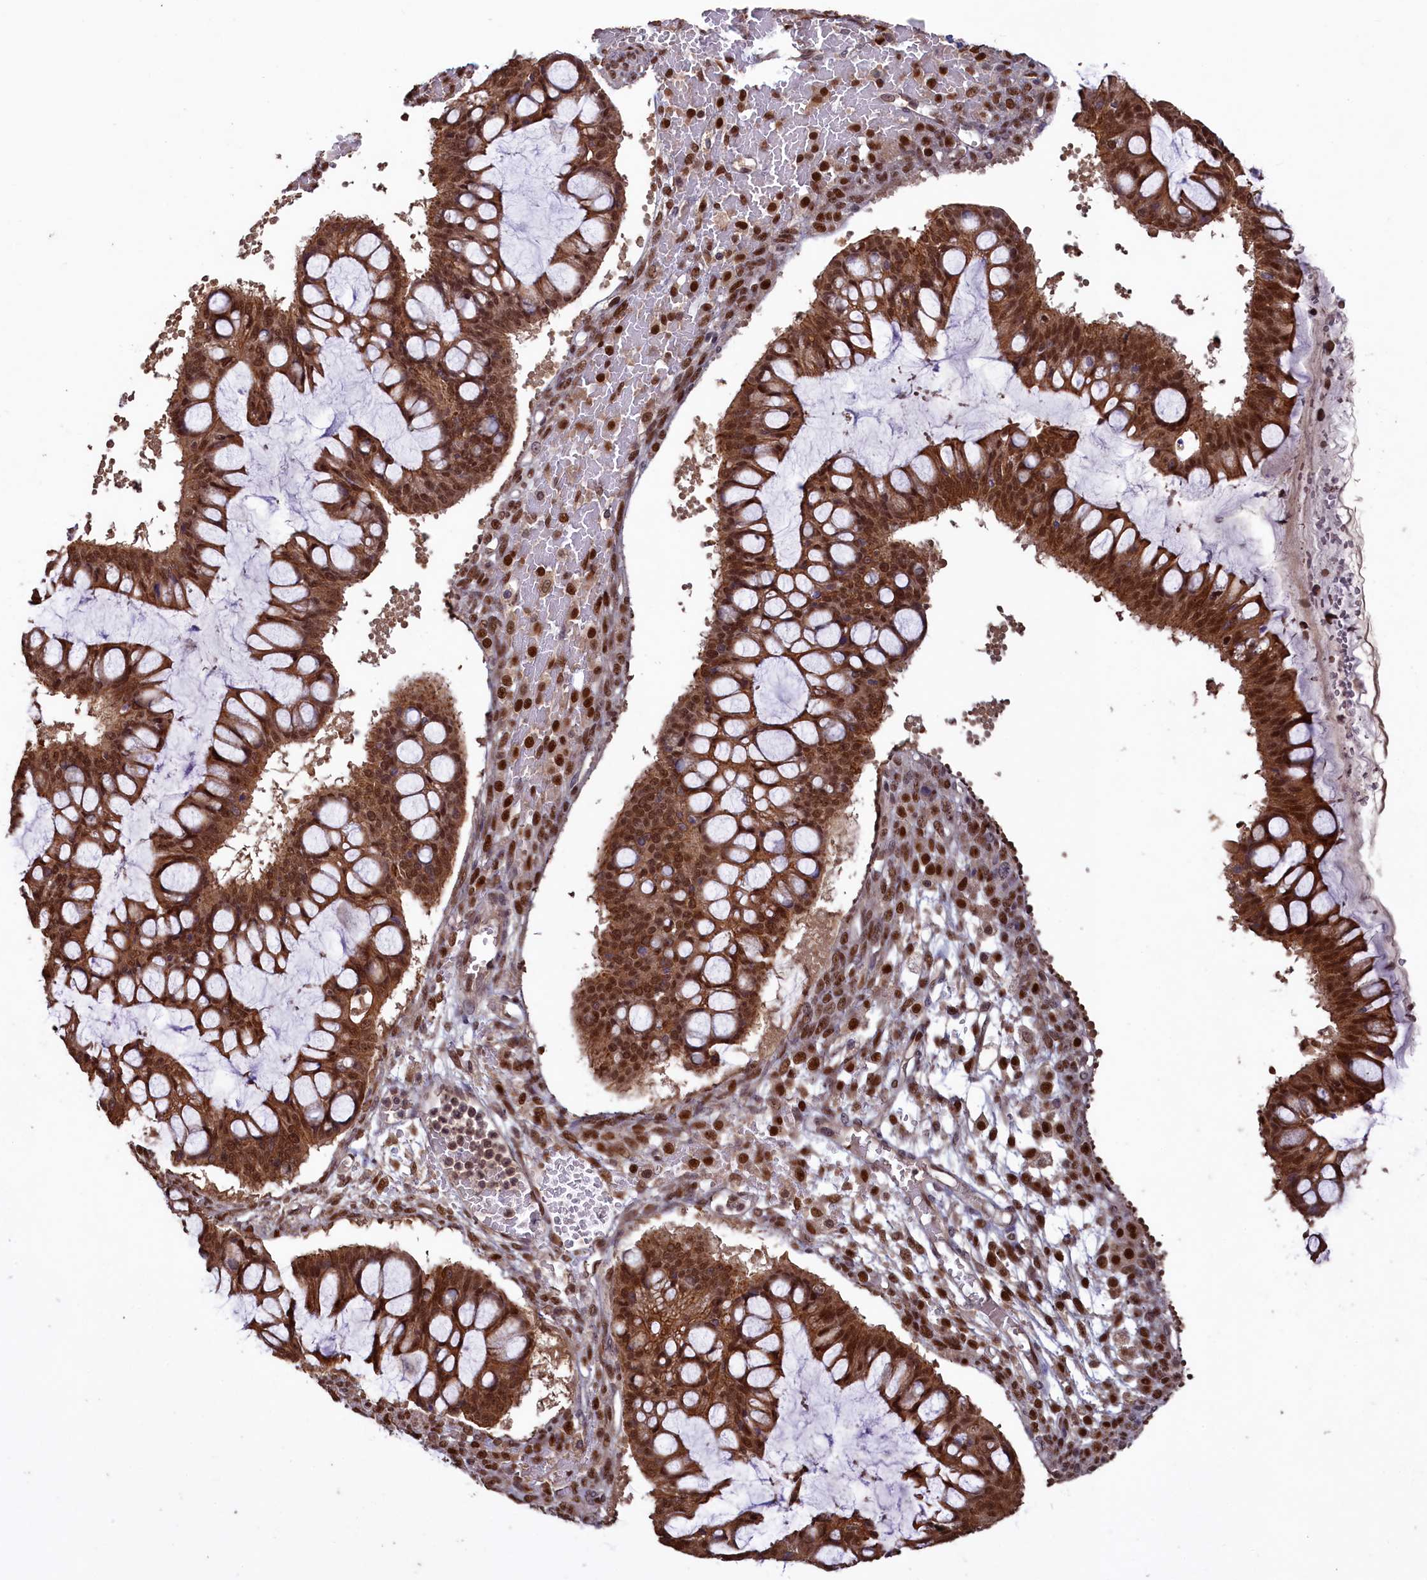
{"staining": {"intensity": "strong", "quantity": ">75%", "location": "cytoplasmic/membranous,nuclear"}, "tissue": "ovarian cancer", "cell_type": "Tumor cells", "image_type": "cancer", "snomed": [{"axis": "morphology", "description": "Cystadenocarcinoma, mucinous, NOS"}, {"axis": "topography", "description": "Ovary"}], "caption": "A high-resolution photomicrograph shows immunohistochemistry (IHC) staining of mucinous cystadenocarcinoma (ovarian), which exhibits strong cytoplasmic/membranous and nuclear staining in about >75% of tumor cells. The staining was performed using DAB (3,3'-diaminobenzidine) to visualize the protein expression in brown, while the nuclei were stained in blue with hematoxylin (Magnification: 20x).", "gene": "NAE1", "patient": {"sex": "female", "age": 73}}